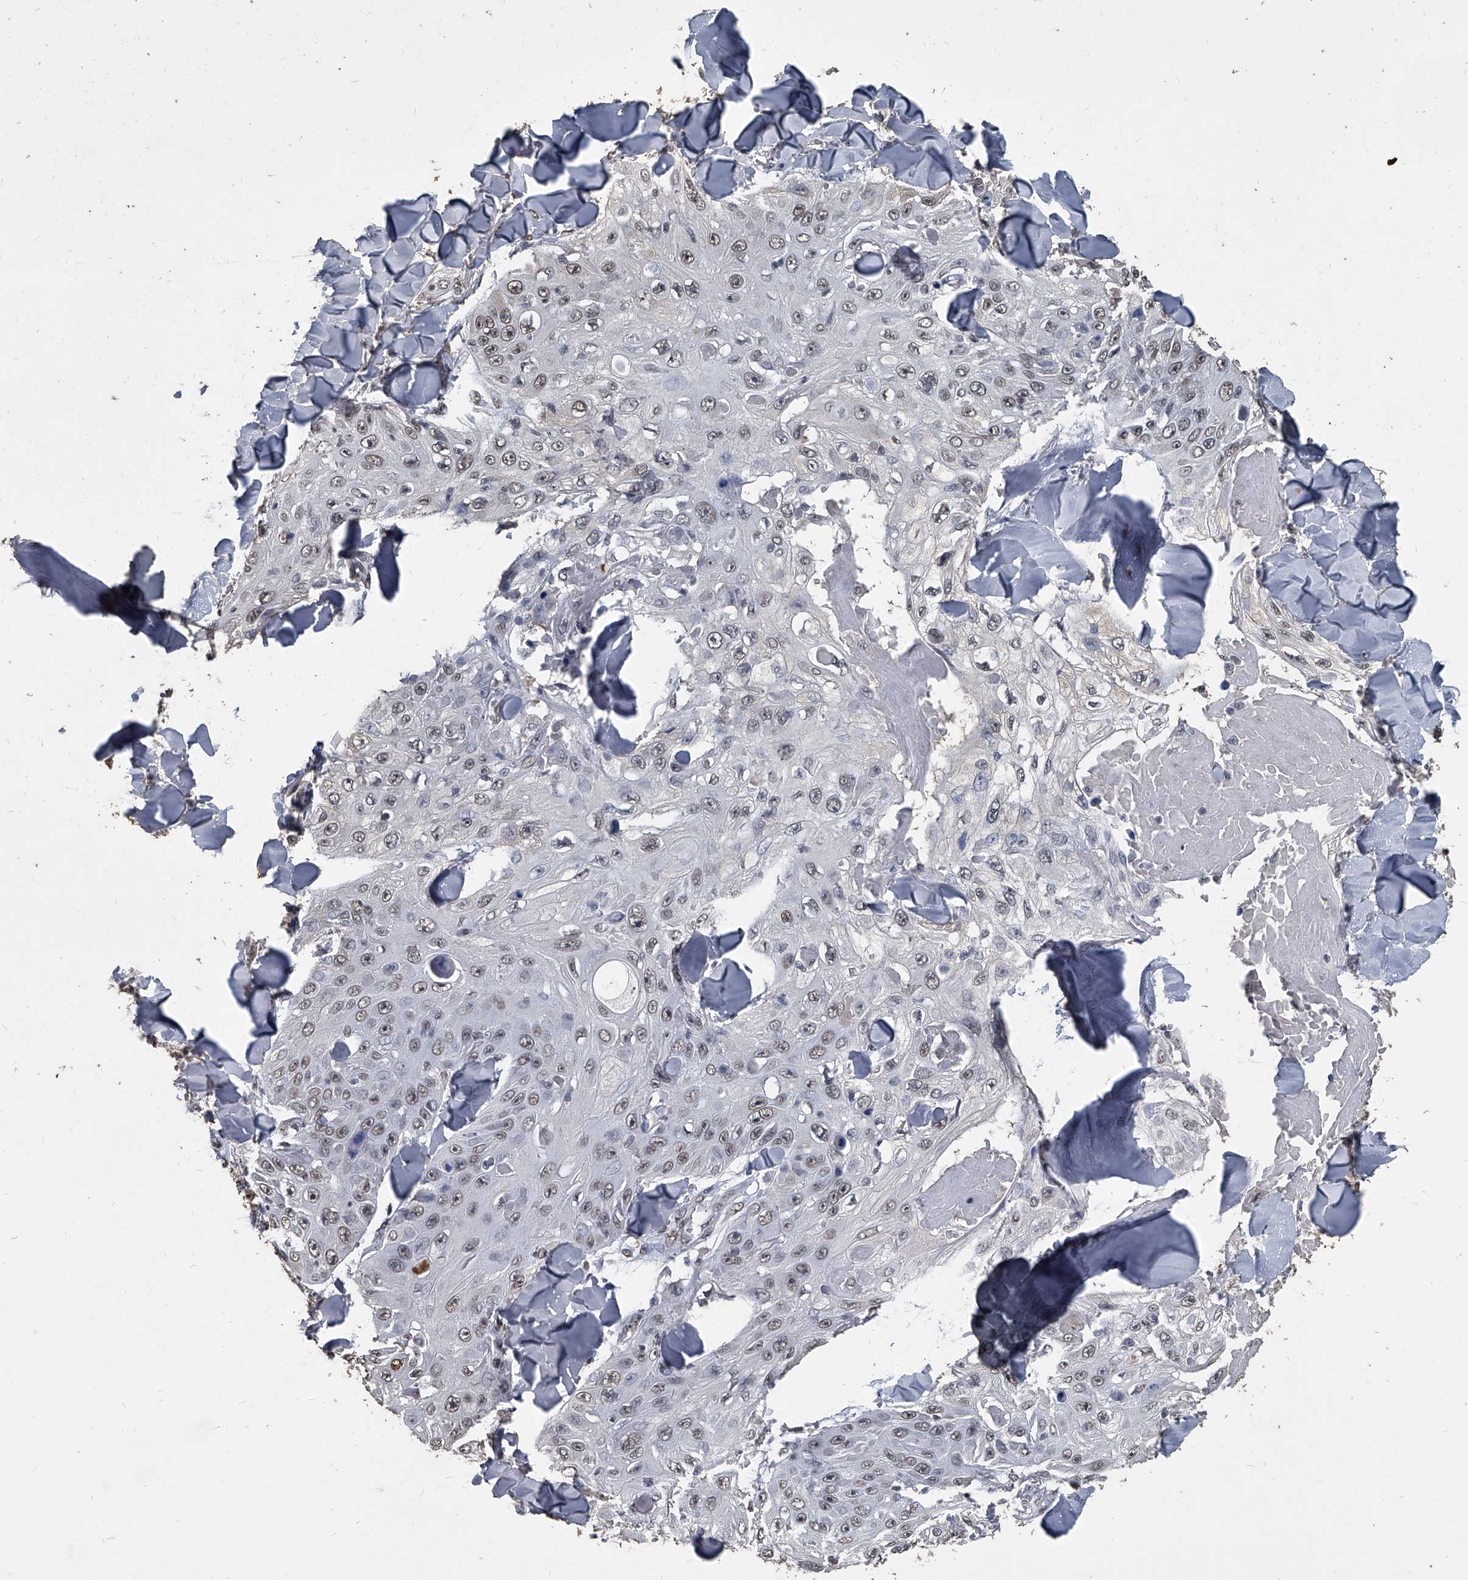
{"staining": {"intensity": "weak", "quantity": ">75%", "location": "nuclear"}, "tissue": "skin cancer", "cell_type": "Tumor cells", "image_type": "cancer", "snomed": [{"axis": "morphology", "description": "Squamous cell carcinoma, NOS"}, {"axis": "topography", "description": "Skin"}], "caption": "Skin cancer tissue shows weak nuclear staining in approximately >75% of tumor cells (DAB (3,3'-diaminobenzidine) = brown stain, brightfield microscopy at high magnification).", "gene": "MATR3", "patient": {"sex": "male", "age": 86}}